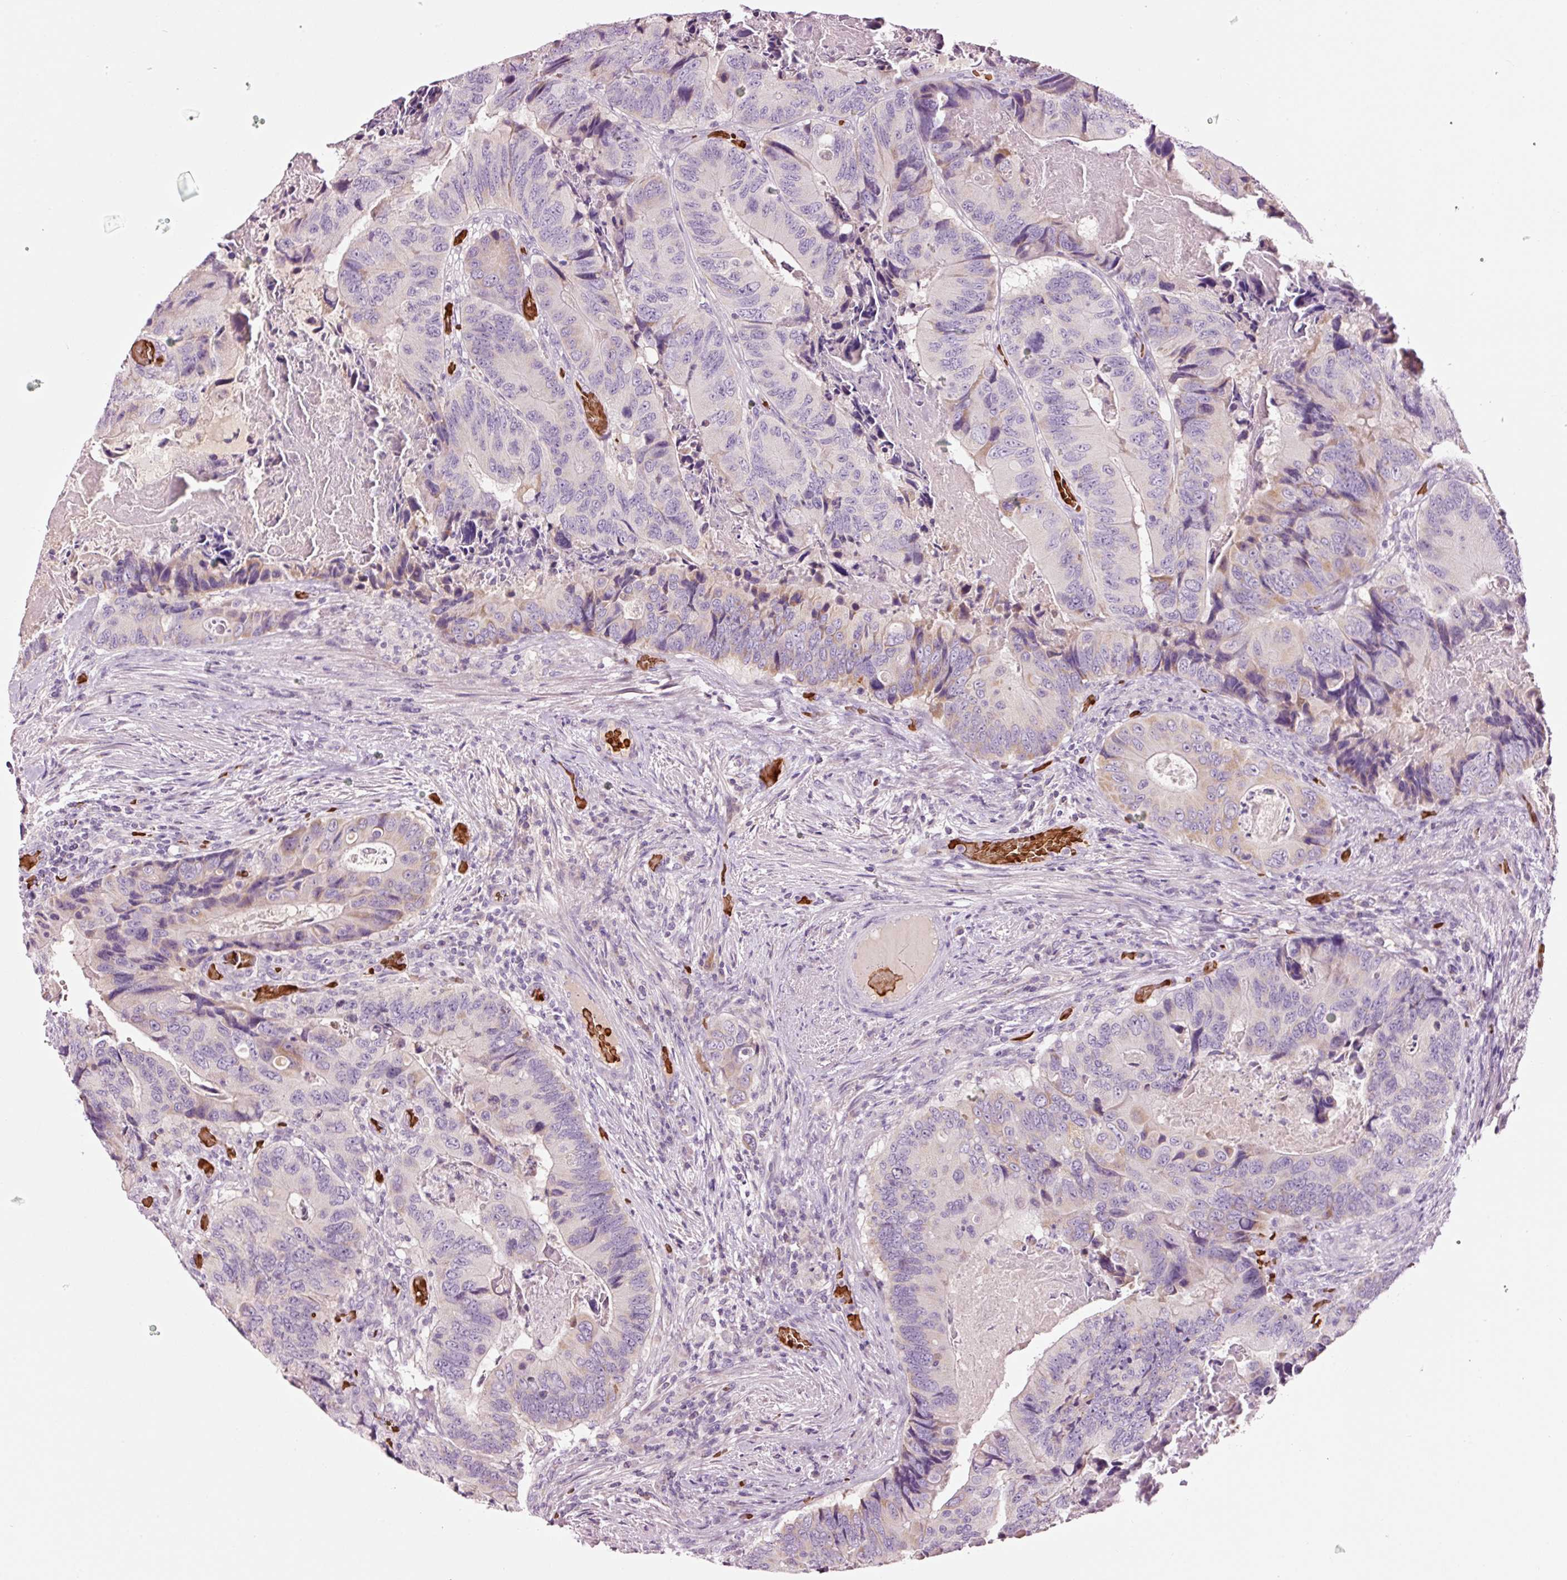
{"staining": {"intensity": "moderate", "quantity": "<25%", "location": "cytoplasmic/membranous"}, "tissue": "colorectal cancer", "cell_type": "Tumor cells", "image_type": "cancer", "snomed": [{"axis": "morphology", "description": "Adenocarcinoma, NOS"}, {"axis": "topography", "description": "Colon"}], "caption": "High-power microscopy captured an immunohistochemistry (IHC) photomicrograph of adenocarcinoma (colorectal), revealing moderate cytoplasmic/membranous expression in about <25% of tumor cells.", "gene": "LDHAL6B", "patient": {"sex": "male", "age": 84}}